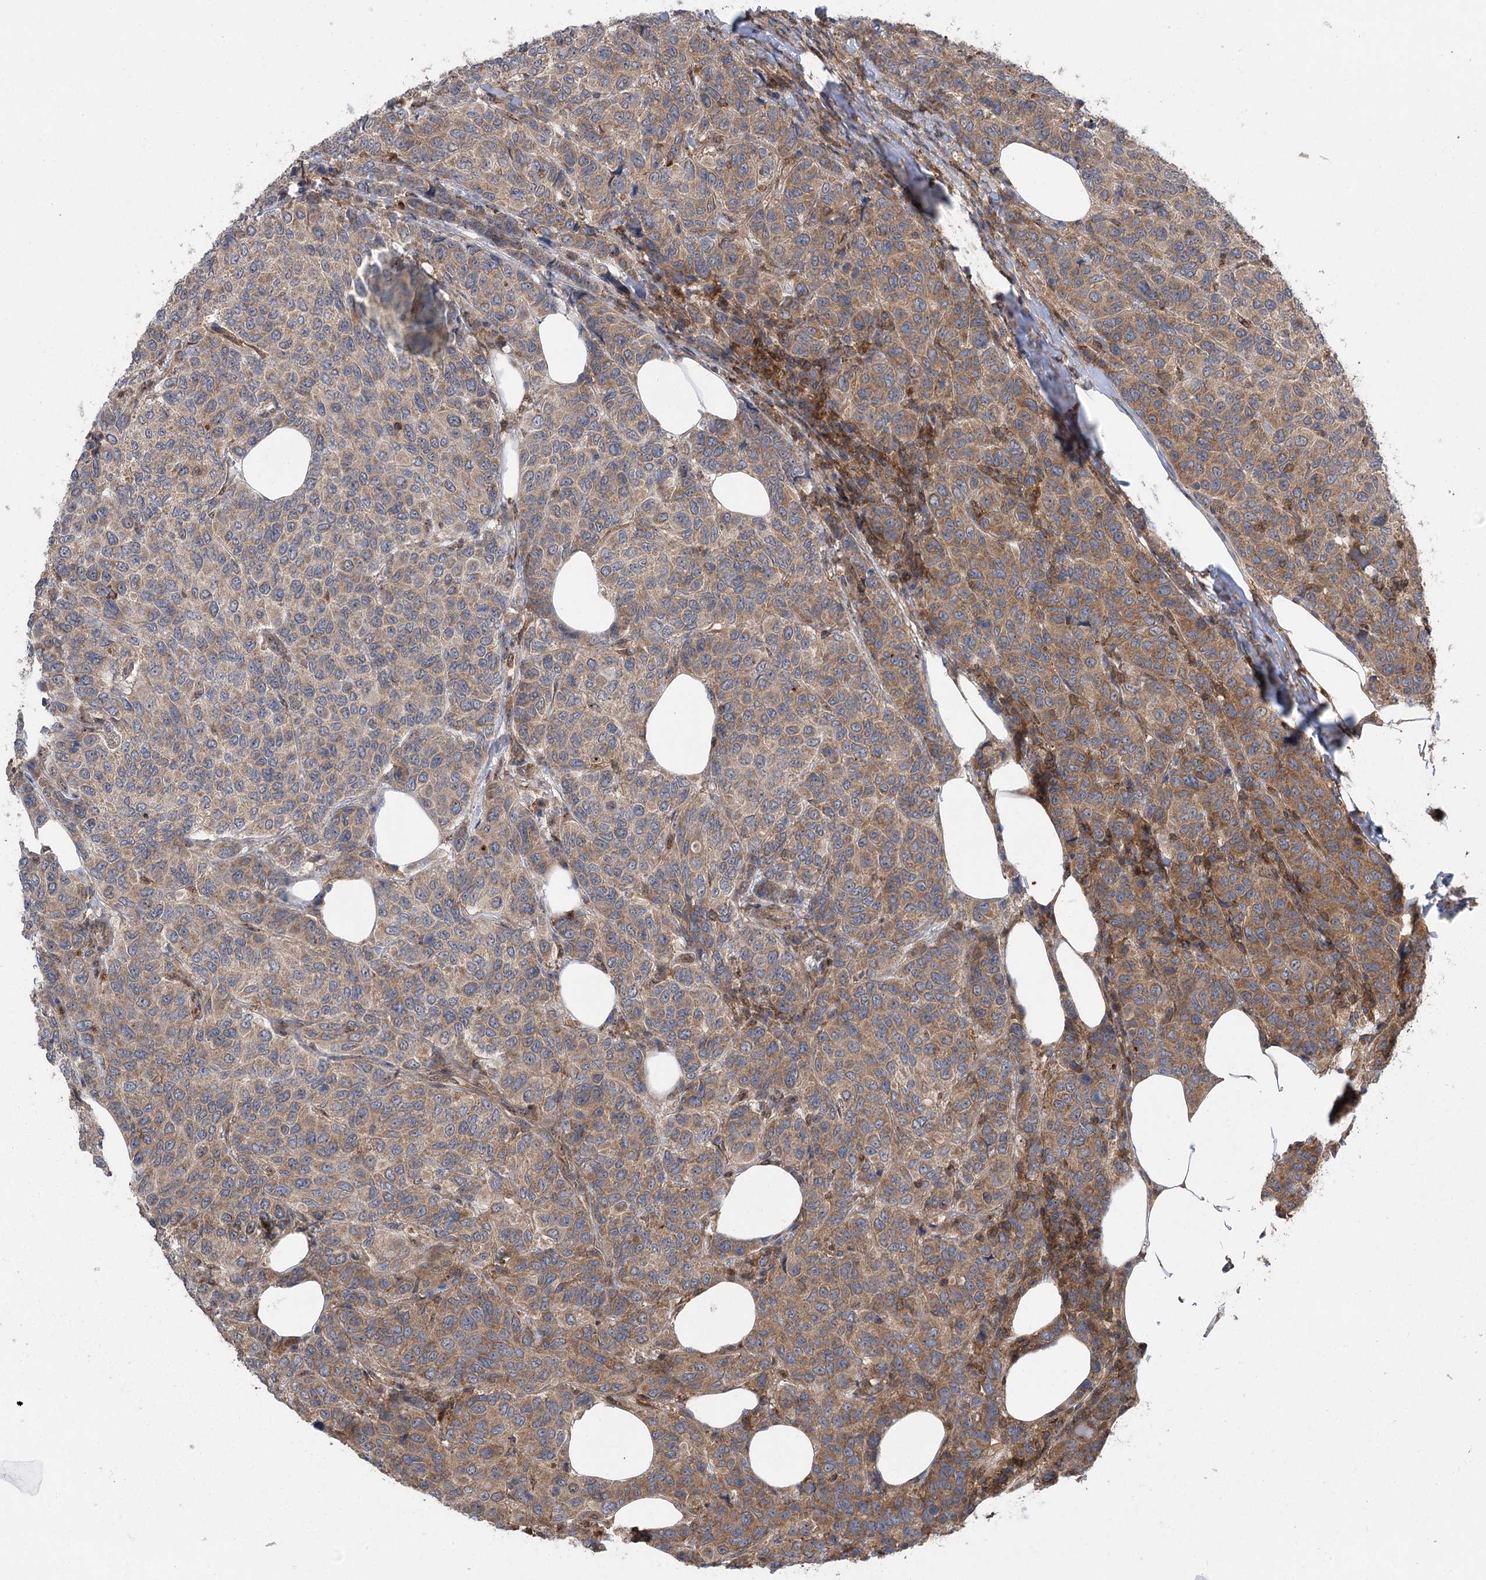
{"staining": {"intensity": "moderate", "quantity": "25%-75%", "location": "cytoplasmic/membranous"}, "tissue": "breast cancer", "cell_type": "Tumor cells", "image_type": "cancer", "snomed": [{"axis": "morphology", "description": "Duct carcinoma"}, {"axis": "topography", "description": "Breast"}], "caption": "A brown stain highlights moderate cytoplasmic/membranous expression of a protein in breast cancer tumor cells.", "gene": "C12orf4", "patient": {"sex": "female", "age": 55}}